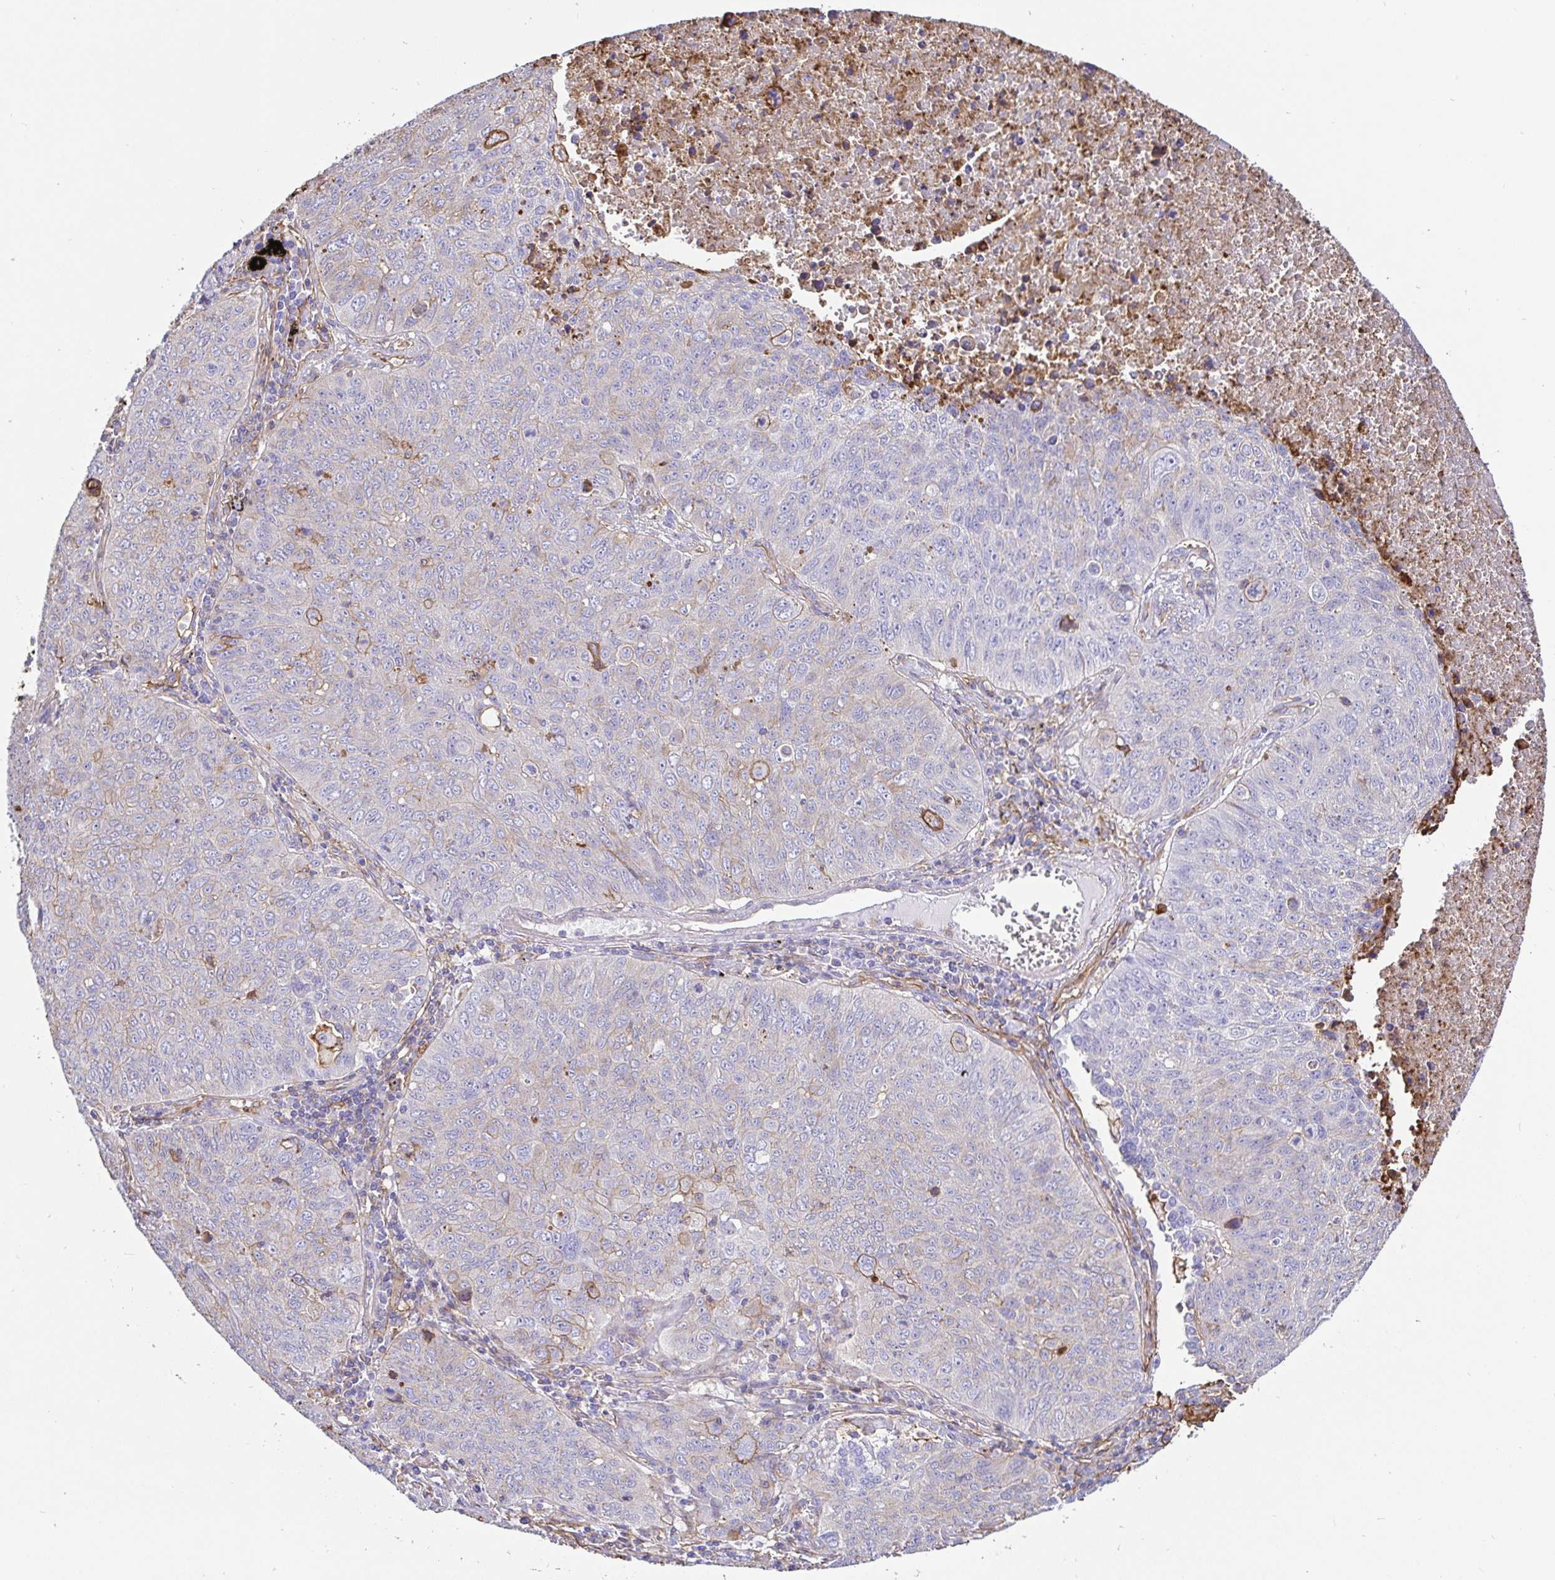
{"staining": {"intensity": "weak", "quantity": "<25%", "location": "cytoplasmic/membranous"}, "tissue": "lung cancer", "cell_type": "Tumor cells", "image_type": "cancer", "snomed": [{"axis": "morphology", "description": "Normal morphology"}, {"axis": "morphology", "description": "Aneuploidy"}, {"axis": "morphology", "description": "Squamous cell carcinoma, NOS"}, {"axis": "topography", "description": "Lymph node"}, {"axis": "topography", "description": "Lung"}], "caption": "The histopathology image displays no staining of tumor cells in lung cancer. (DAB immunohistochemistry (IHC) with hematoxylin counter stain).", "gene": "ANXA2", "patient": {"sex": "female", "age": 76}}